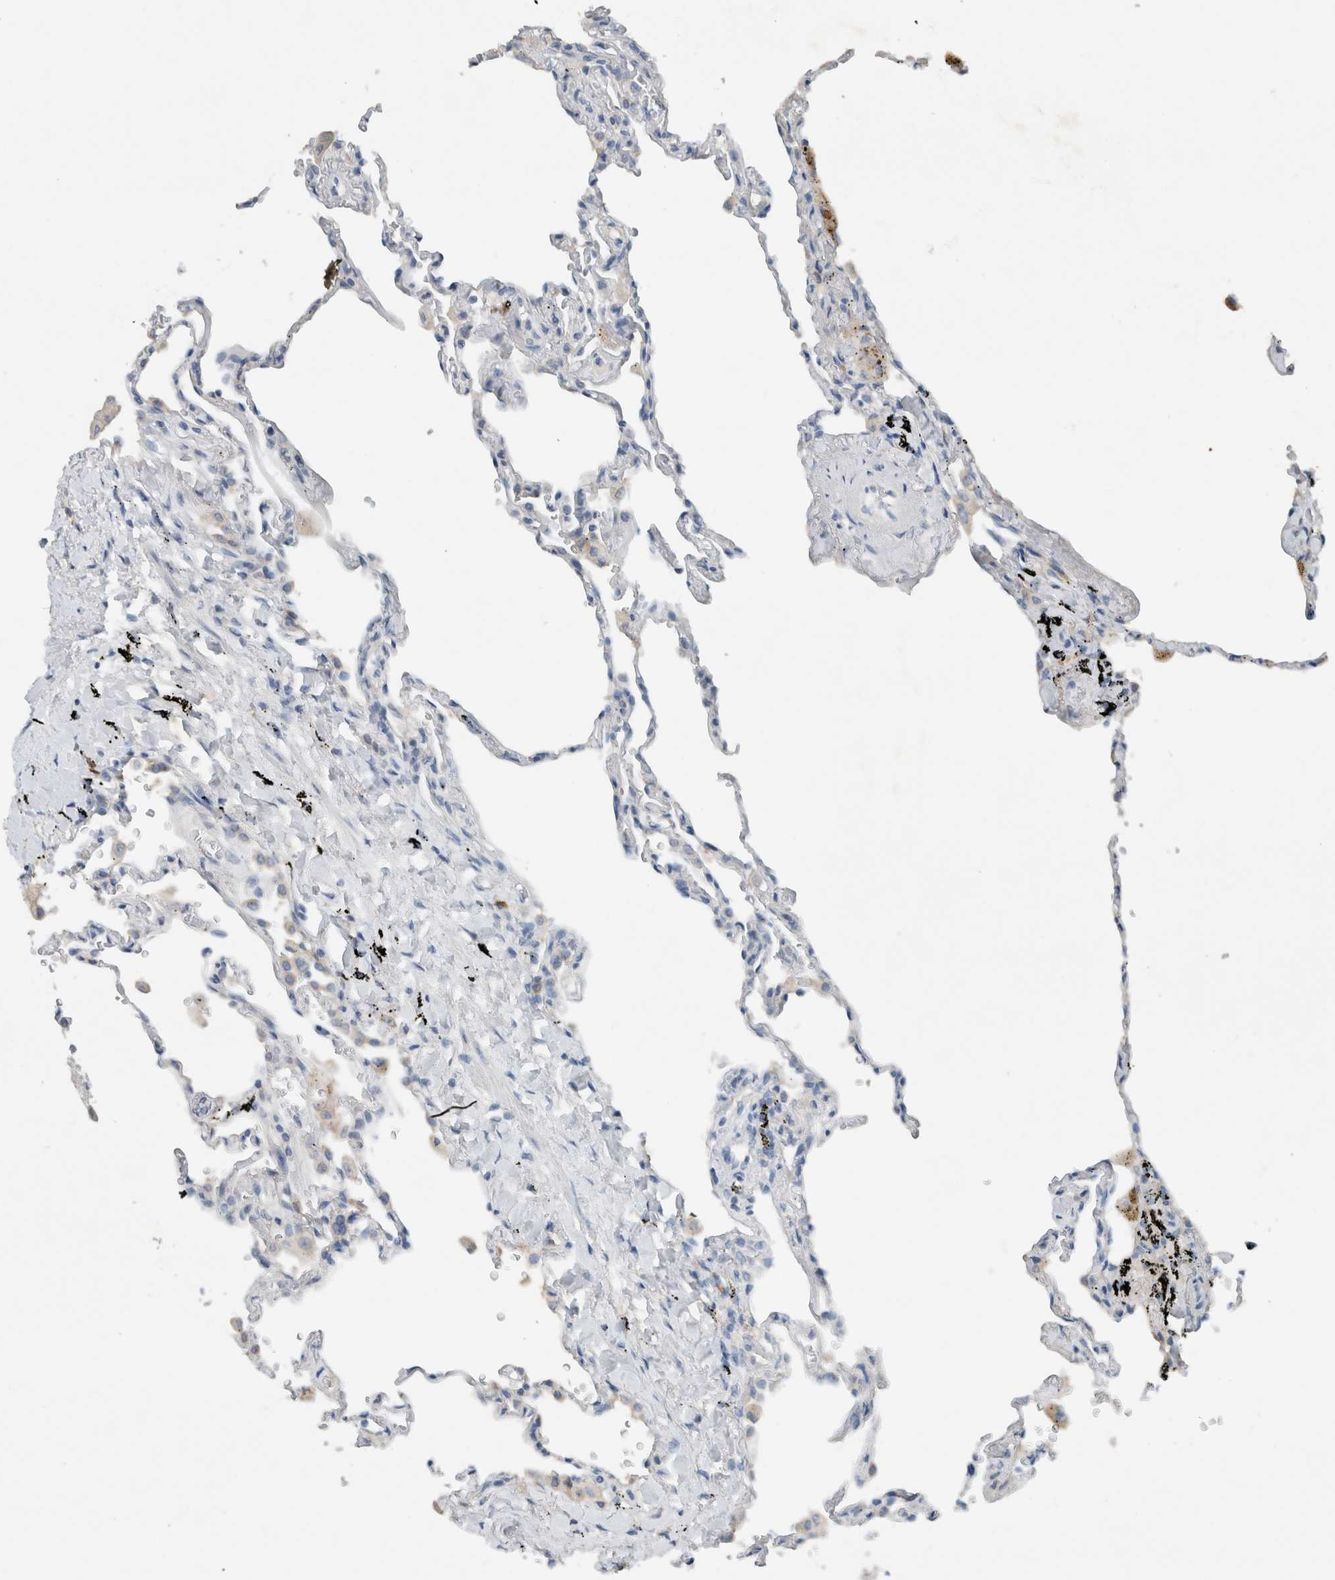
{"staining": {"intensity": "negative", "quantity": "none", "location": "none"}, "tissue": "lung", "cell_type": "Alveolar cells", "image_type": "normal", "snomed": [{"axis": "morphology", "description": "Normal tissue, NOS"}, {"axis": "topography", "description": "Lung"}], "caption": "This is an IHC image of normal lung. There is no staining in alveolar cells.", "gene": "DUOX1", "patient": {"sex": "male", "age": 59}}